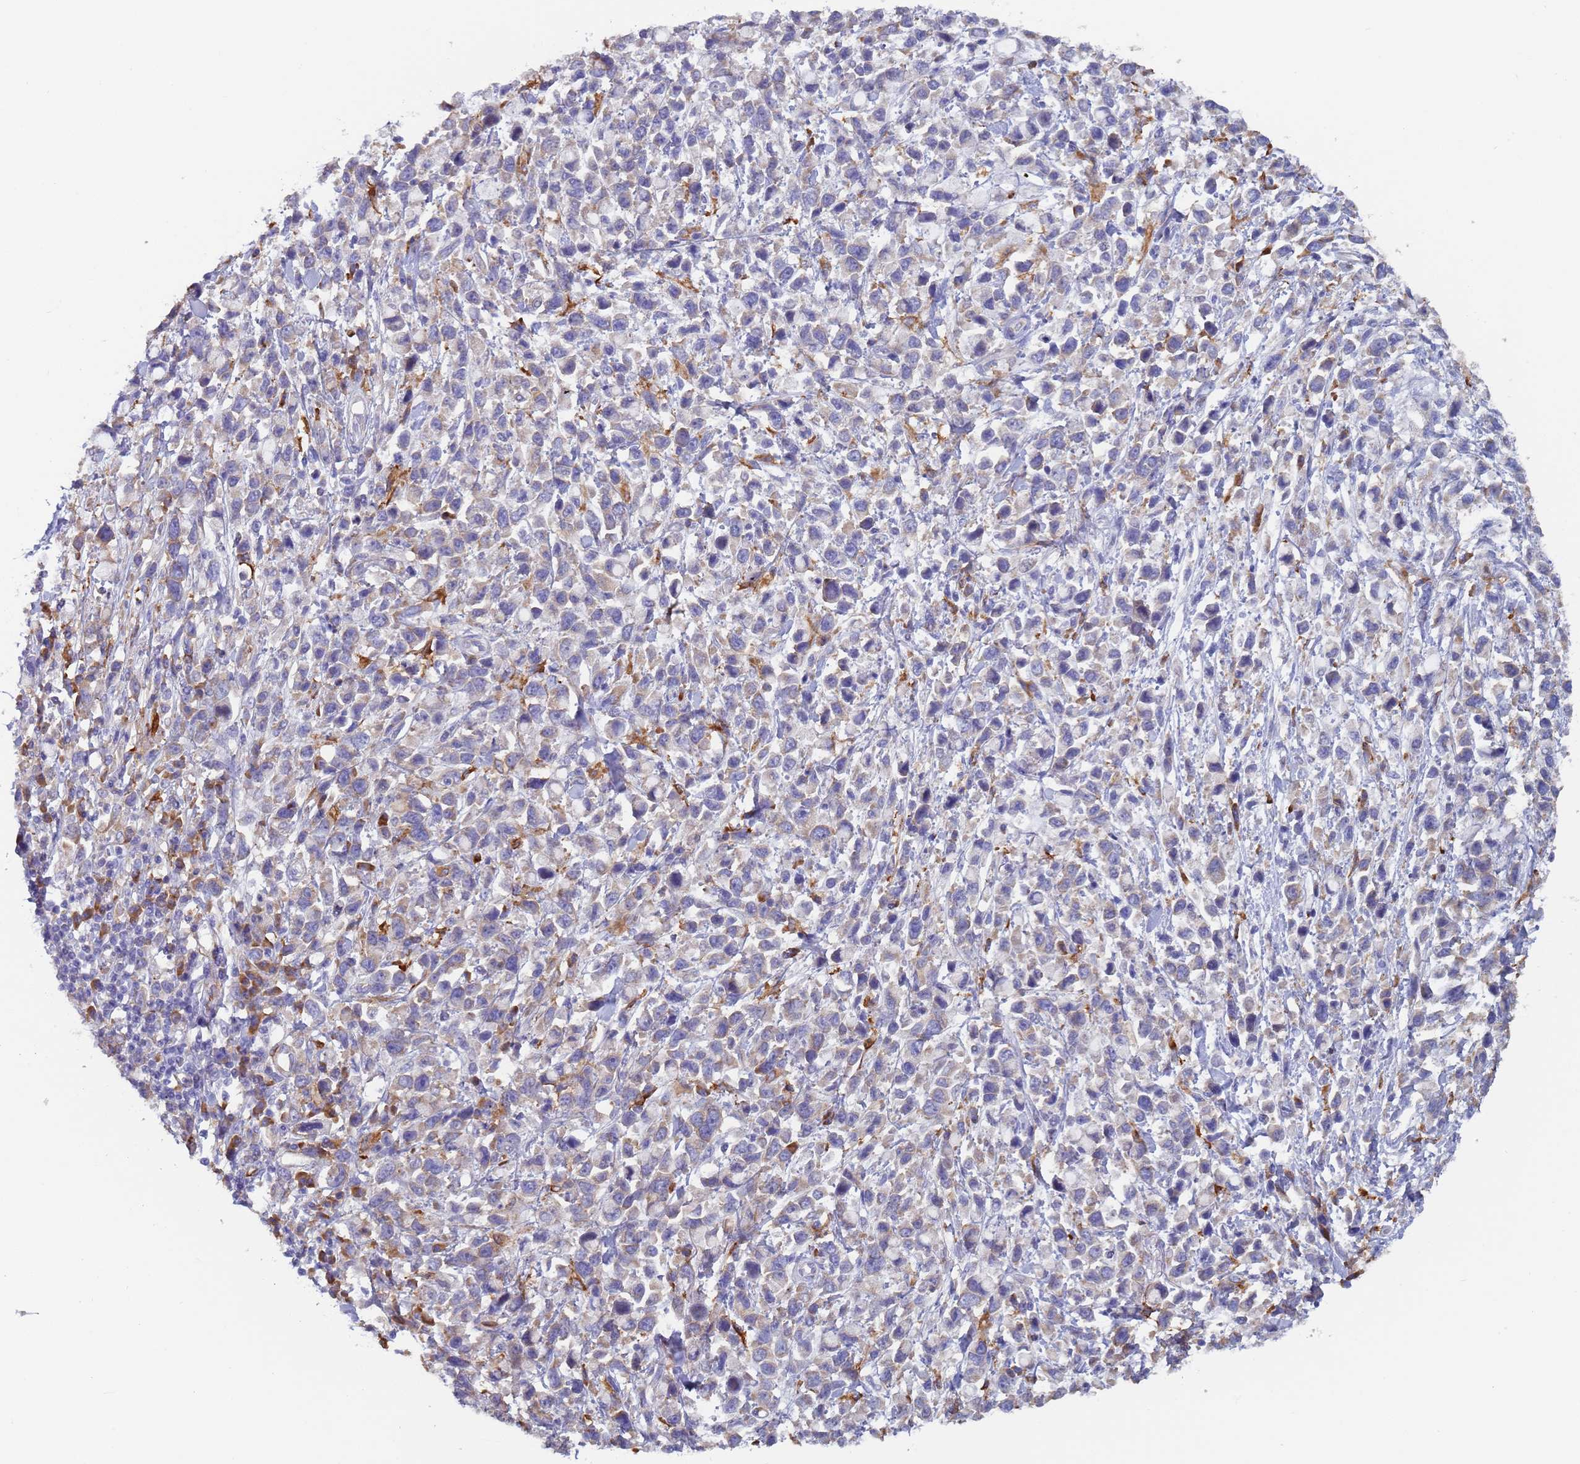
{"staining": {"intensity": "negative", "quantity": "none", "location": "none"}, "tissue": "stomach cancer", "cell_type": "Tumor cells", "image_type": "cancer", "snomed": [{"axis": "morphology", "description": "Adenocarcinoma, NOS"}, {"axis": "topography", "description": "Stomach"}], "caption": "Stomach adenocarcinoma was stained to show a protein in brown. There is no significant positivity in tumor cells.", "gene": "ZNF844", "patient": {"sex": "female", "age": 81}}